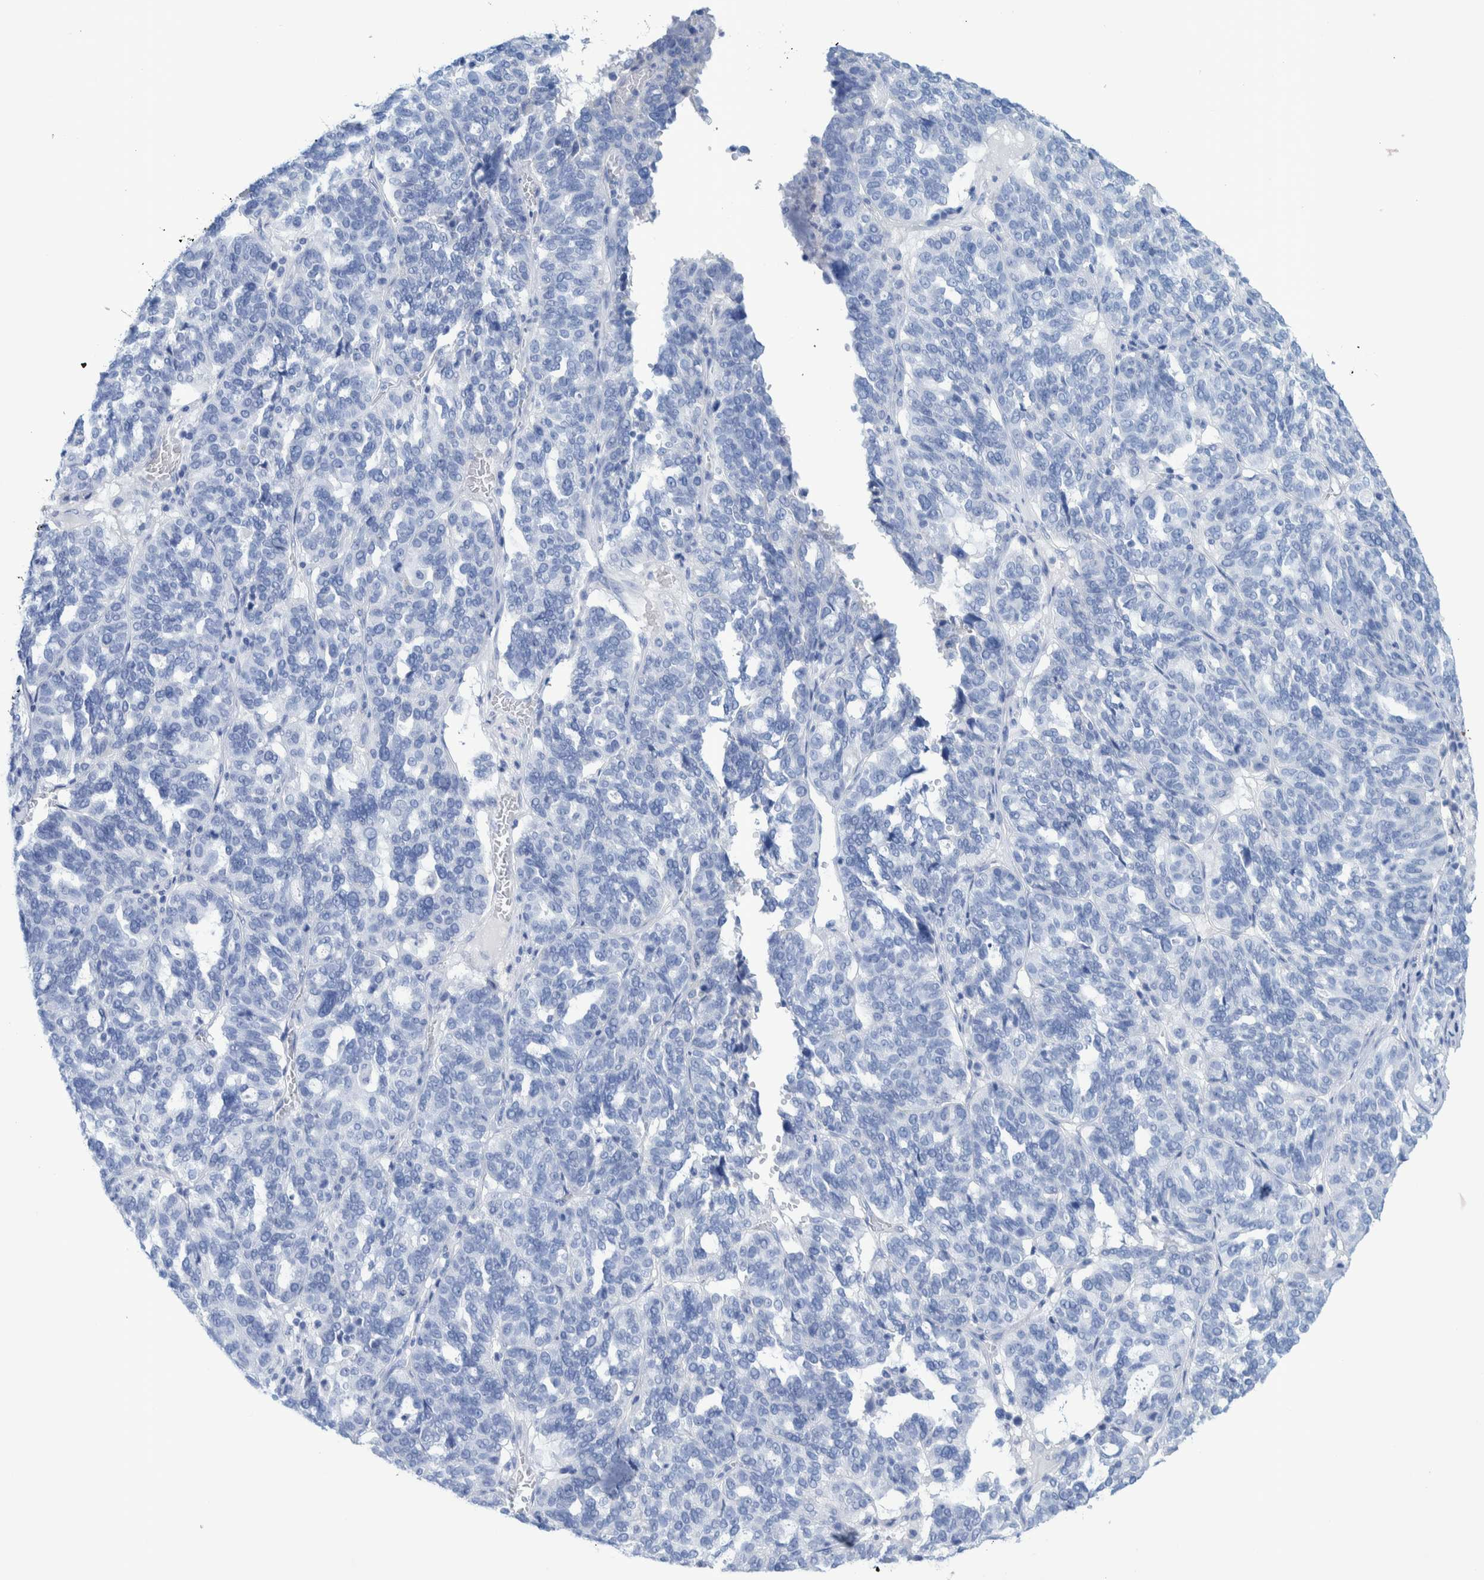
{"staining": {"intensity": "negative", "quantity": "none", "location": "none"}, "tissue": "ovarian cancer", "cell_type": "Tumor cells", "image_type": "cancer", "snomed": [{"axis": "morphology", "description": "Cystadenocarcinoma, serous, NOS"}, {"axis": "topography", "description": "Ovary"}], "caption": "Immunohistochemical staining of human ovarian serous cystadenocarcinoma displays no significant positivity in tumor cells.", "gene": "PERP", "patient": {"sex": "female", "age": 59}}